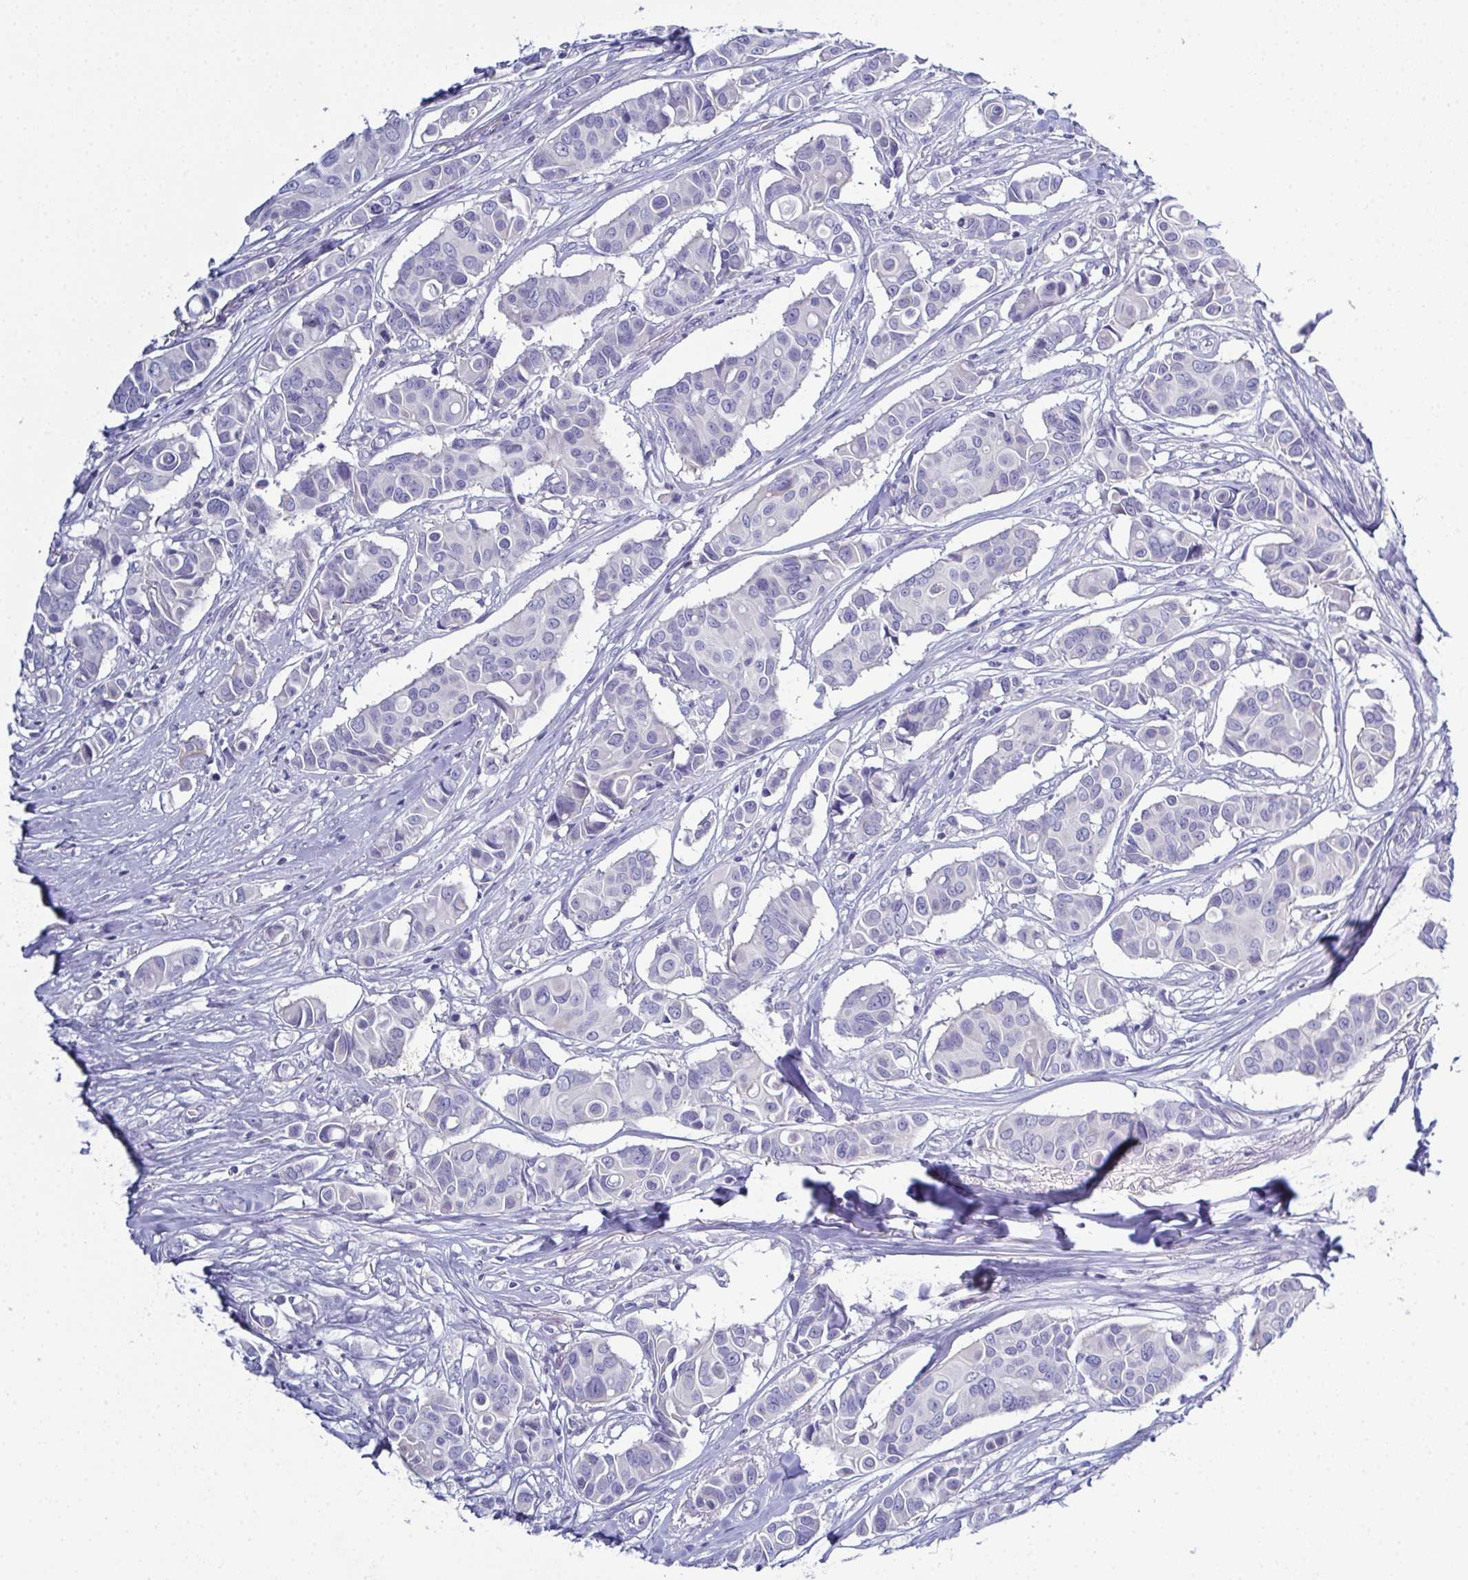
{"staining": {"intensity": "negative", "quantity": "none", "location": "none"}, "tissue": "breast cancer", "cell_type": "Tumor cells", "image_type": "cancer", "snomed": [{"axis": "morphology", "description": "Normal tissue, NOS"}, {"axis": "morphology", "description": "Duct carcinoma"}, {"axis": "topography", "description": "Skin"}, {"axis": "topography", "description": "Breast"}], "caption": "This is a micrograph of immunohistochemistry staining of infiltrating ductal carcinoma (breast), which shows no staining in tumor cells.", "gene": "CFAP97D1", "patient": {"sex": "female", "age": 54}}